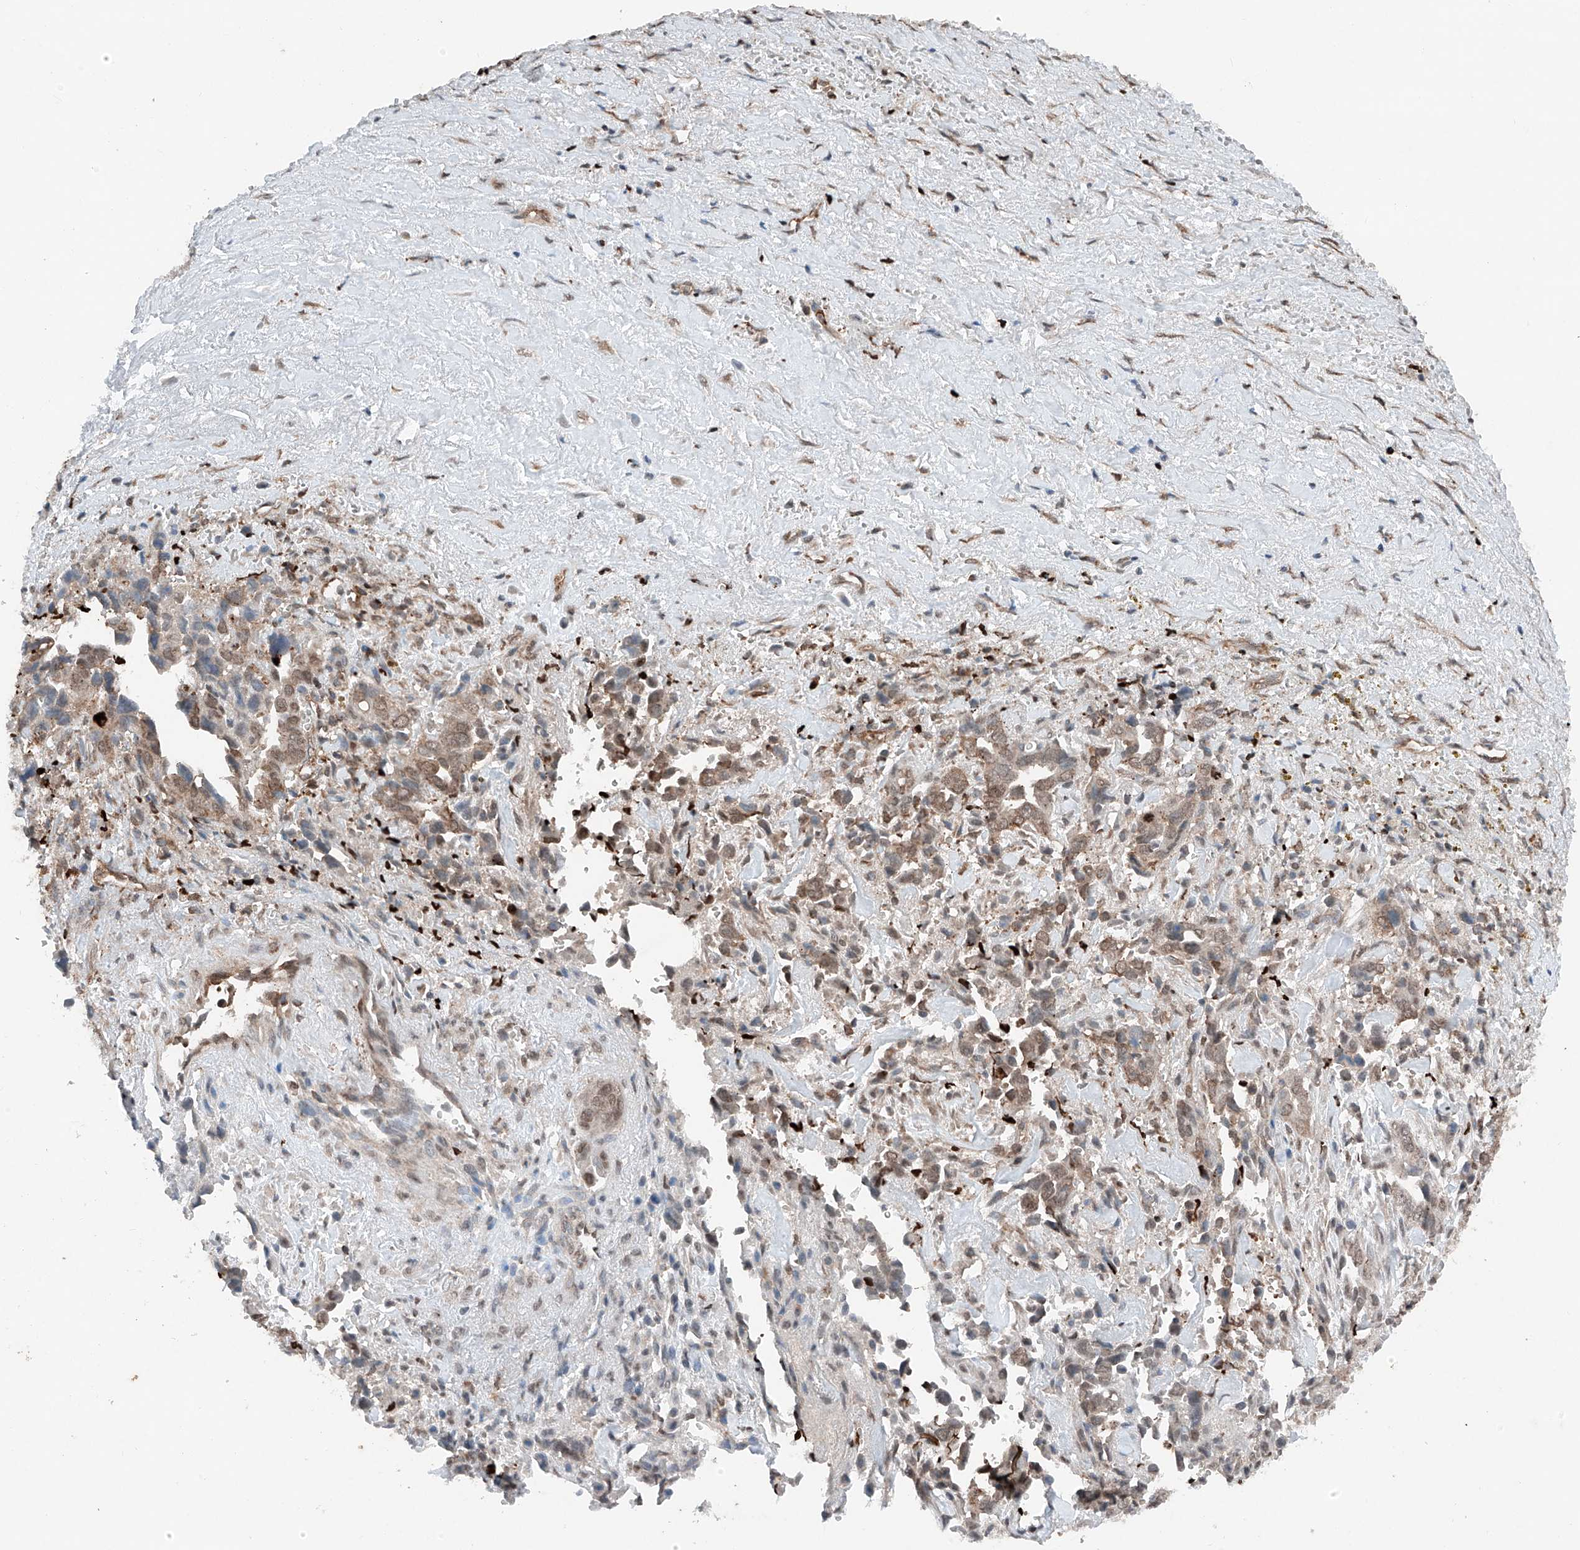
{"staining": {"intensity": "weak", "quantity": ">75%", "location": "cytoplasmic/membranous,nuclear"}, "tissue": "liver cancer", "cell_type": "Tumor cells", "image_type": "cancer", "snomed": [{"axis": "morphology", "description": "Cholangiocarcinoma"}, {"axis": "topography", "description": "Liver"}], "caption": "A brown stain labels weak cytoplasmic/membranous and nuclear expression of a protein in liver cholangiocarcinoma tumor cells.", "gene": "TBX4", "patient": {"sex": "female", "age": 79}}